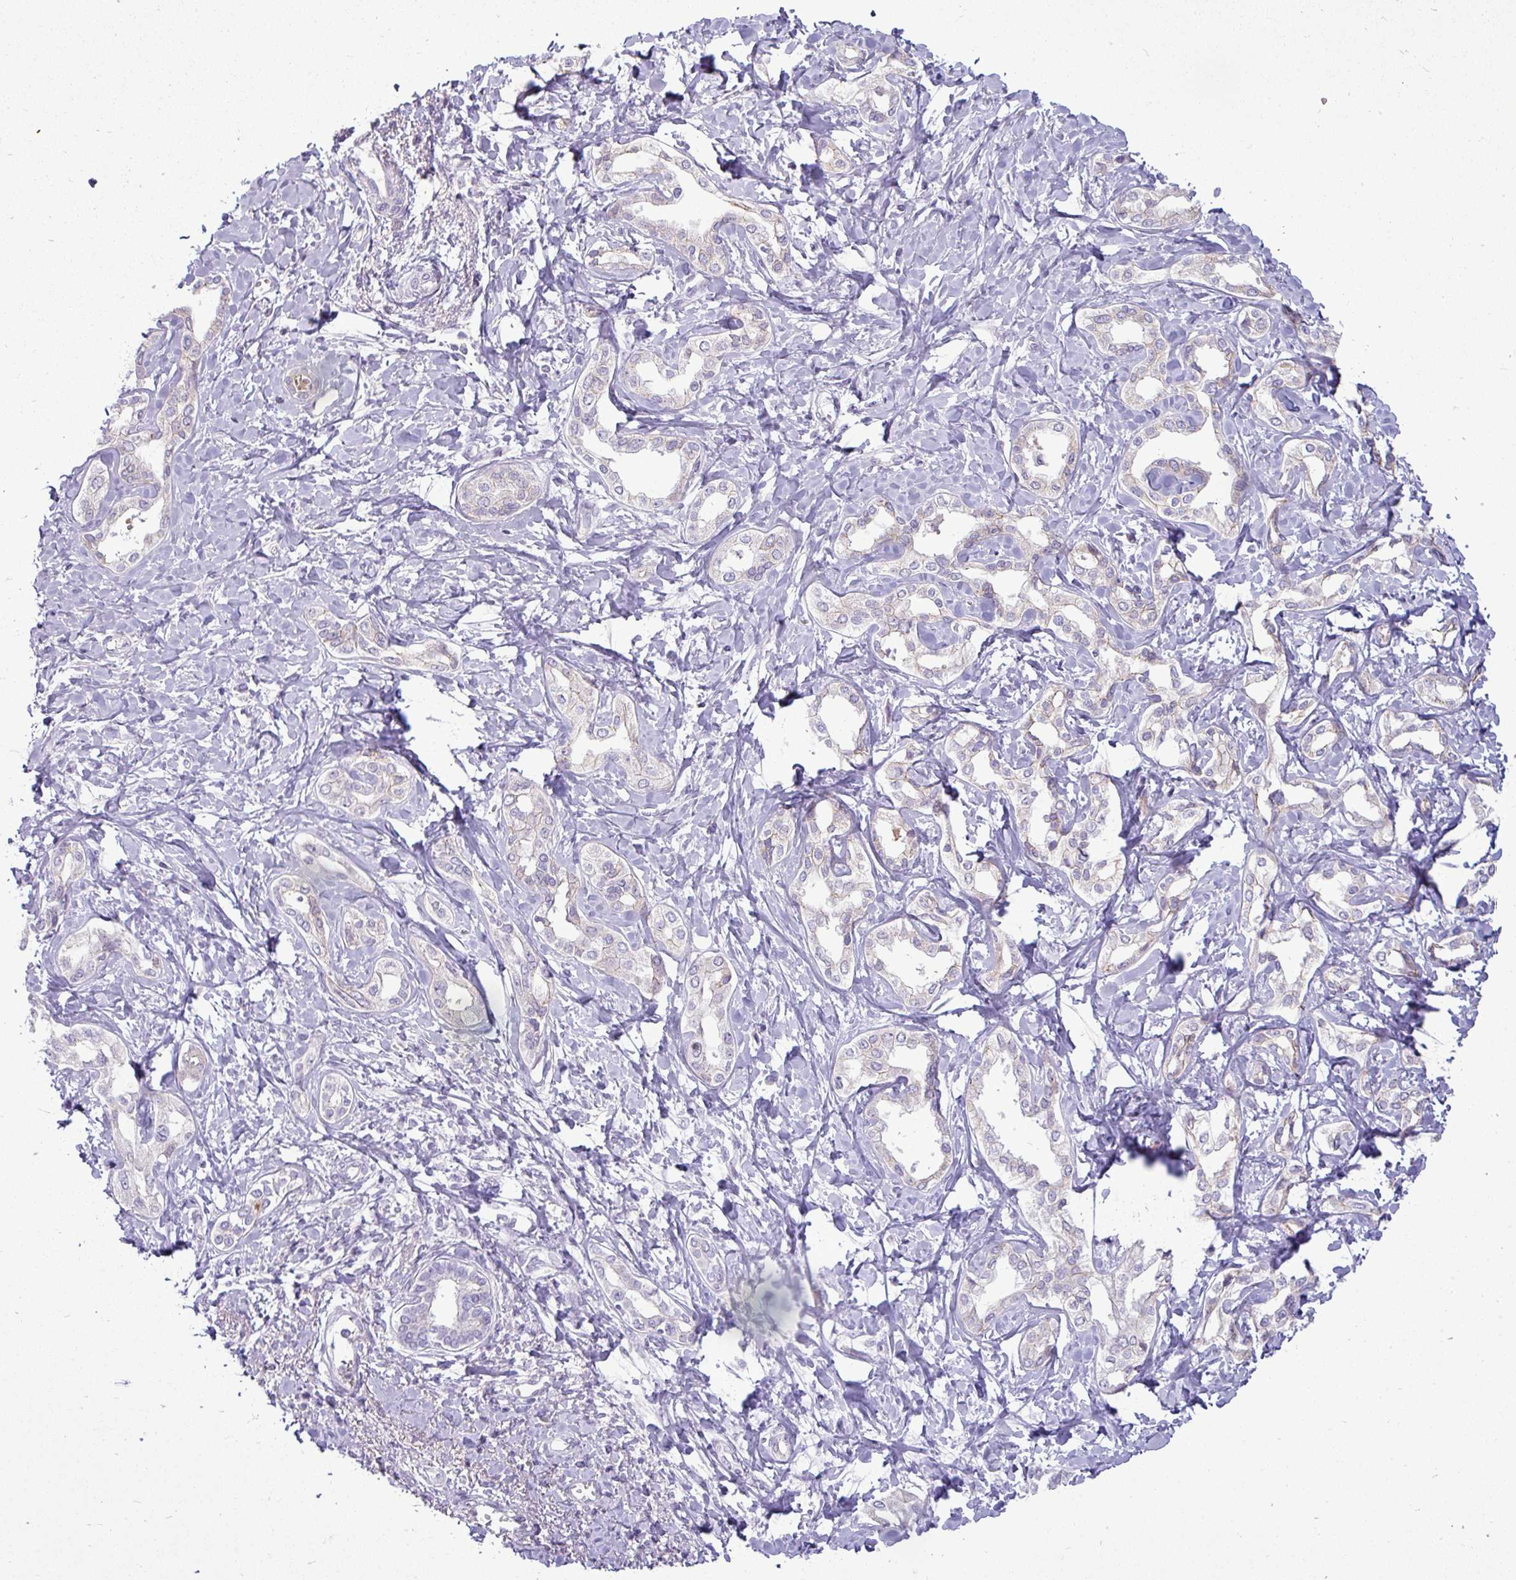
{"staining": {"intensity": "negative", "quantity": "none", "location": "none"}, "tissue": "liver cancer", "cell_type": "Tumor cells", "image_type": "cancer", "snomed": [{"axis": "morphology", "description": "Cholangiocarcinoma"}, {"axis": "topography", "description": "Liver"}], "caption": "Human liver cholangiocarcinoma stained for a protein using IHC shows no expression in tumor cells.", "gene": "APOM", "patient": {"sex": "female", "age": 77}}